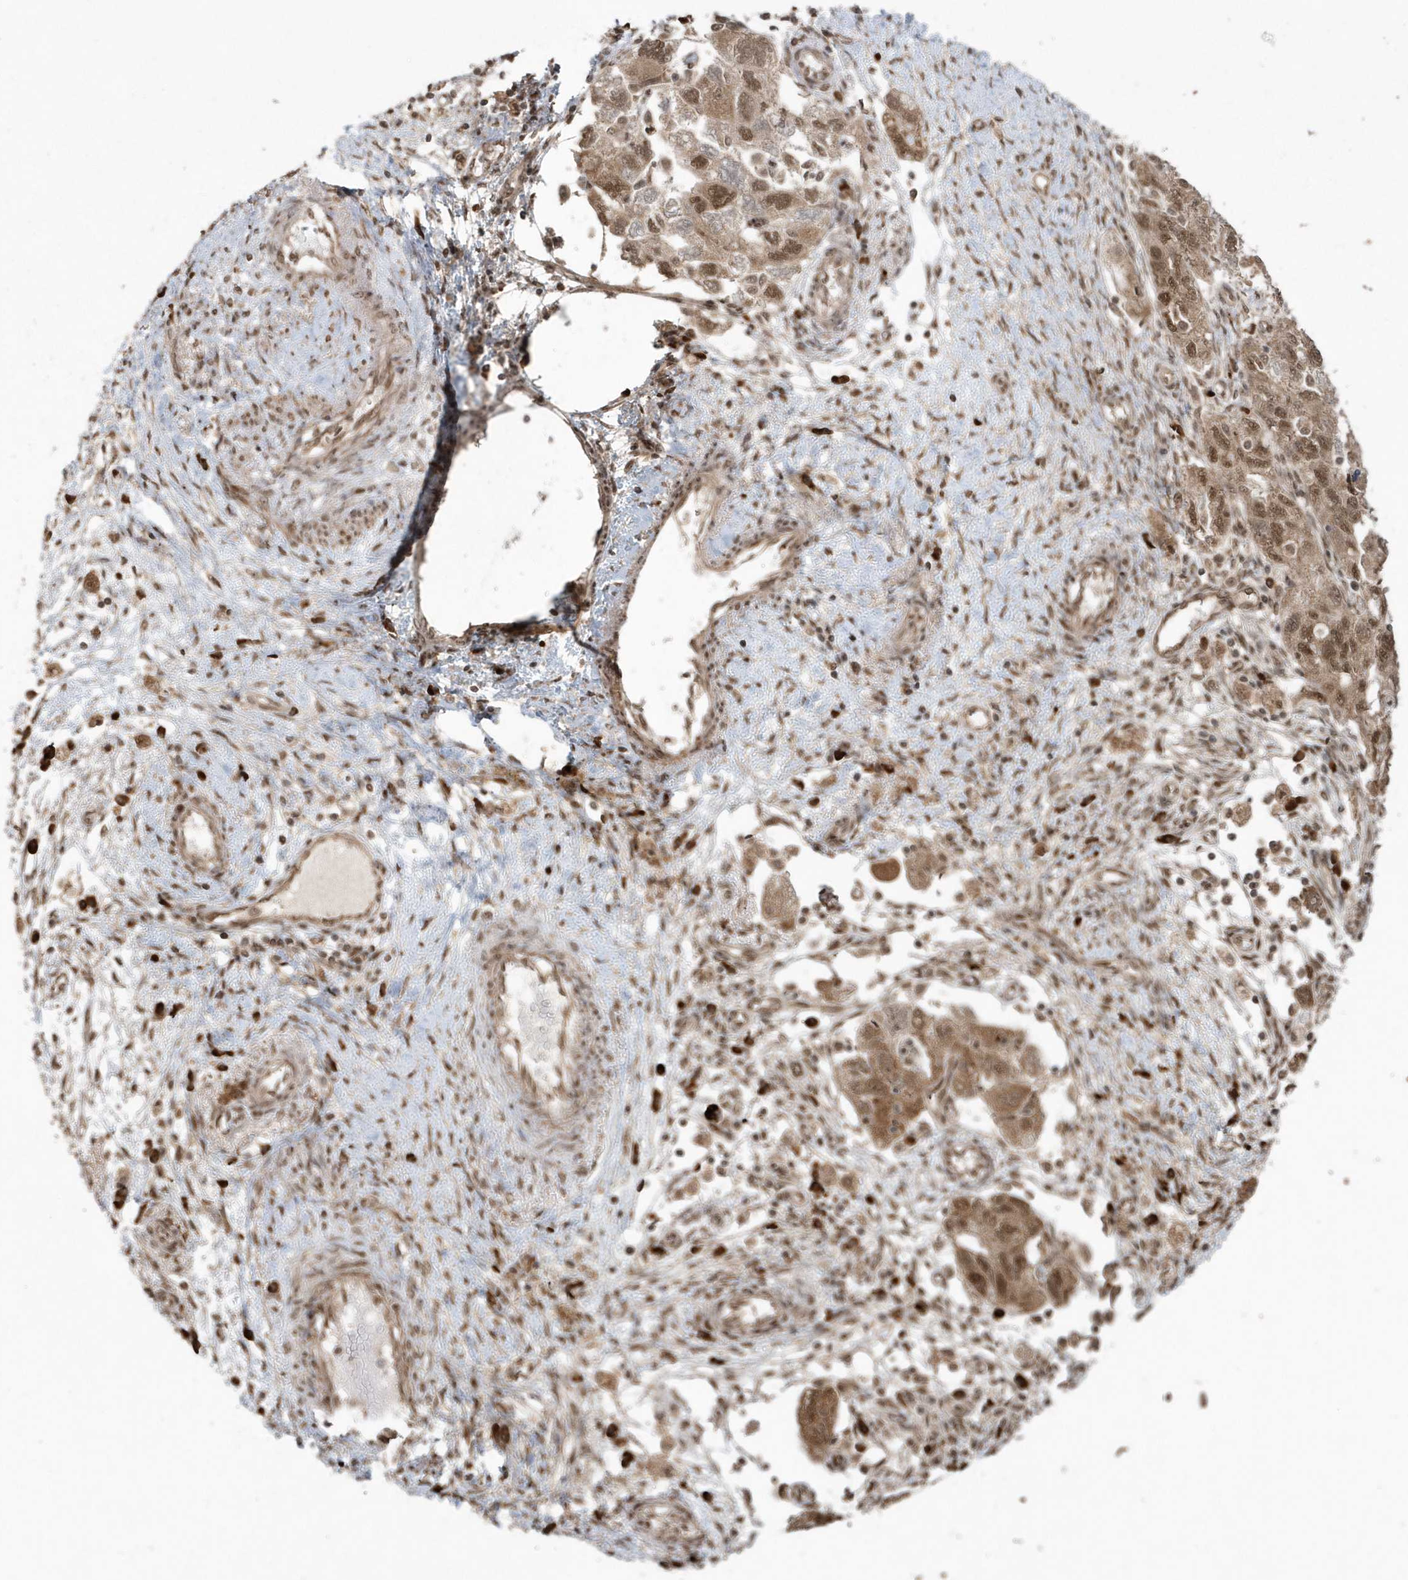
{"staining": {"intensity": "moderate", "quantity": ">75%", "location": "cytoplasmic/membranous,nuclear"}, "tissue": "ovarian cancer", "cell_type": "Tumor cells", "image_type": "cancer", "snomed": [{"axis": "morphology", "description": "Carcinoma, NOS"}, {"axis": "morphology", "description": "Cystadenocarcinoma, serous, NOS"}, {"axis": "topography", "description": "Ovary"}], "caption": "Approximately >75% of tumor cells in ovarian cancer (carcinoma) display moderate cytoplasmic/membranous and nuclear protein expression as visualized by brown immunohistochemical staining.", "gene": "EPB41L4A", "patient": {"sex": "female", "age": 69}}